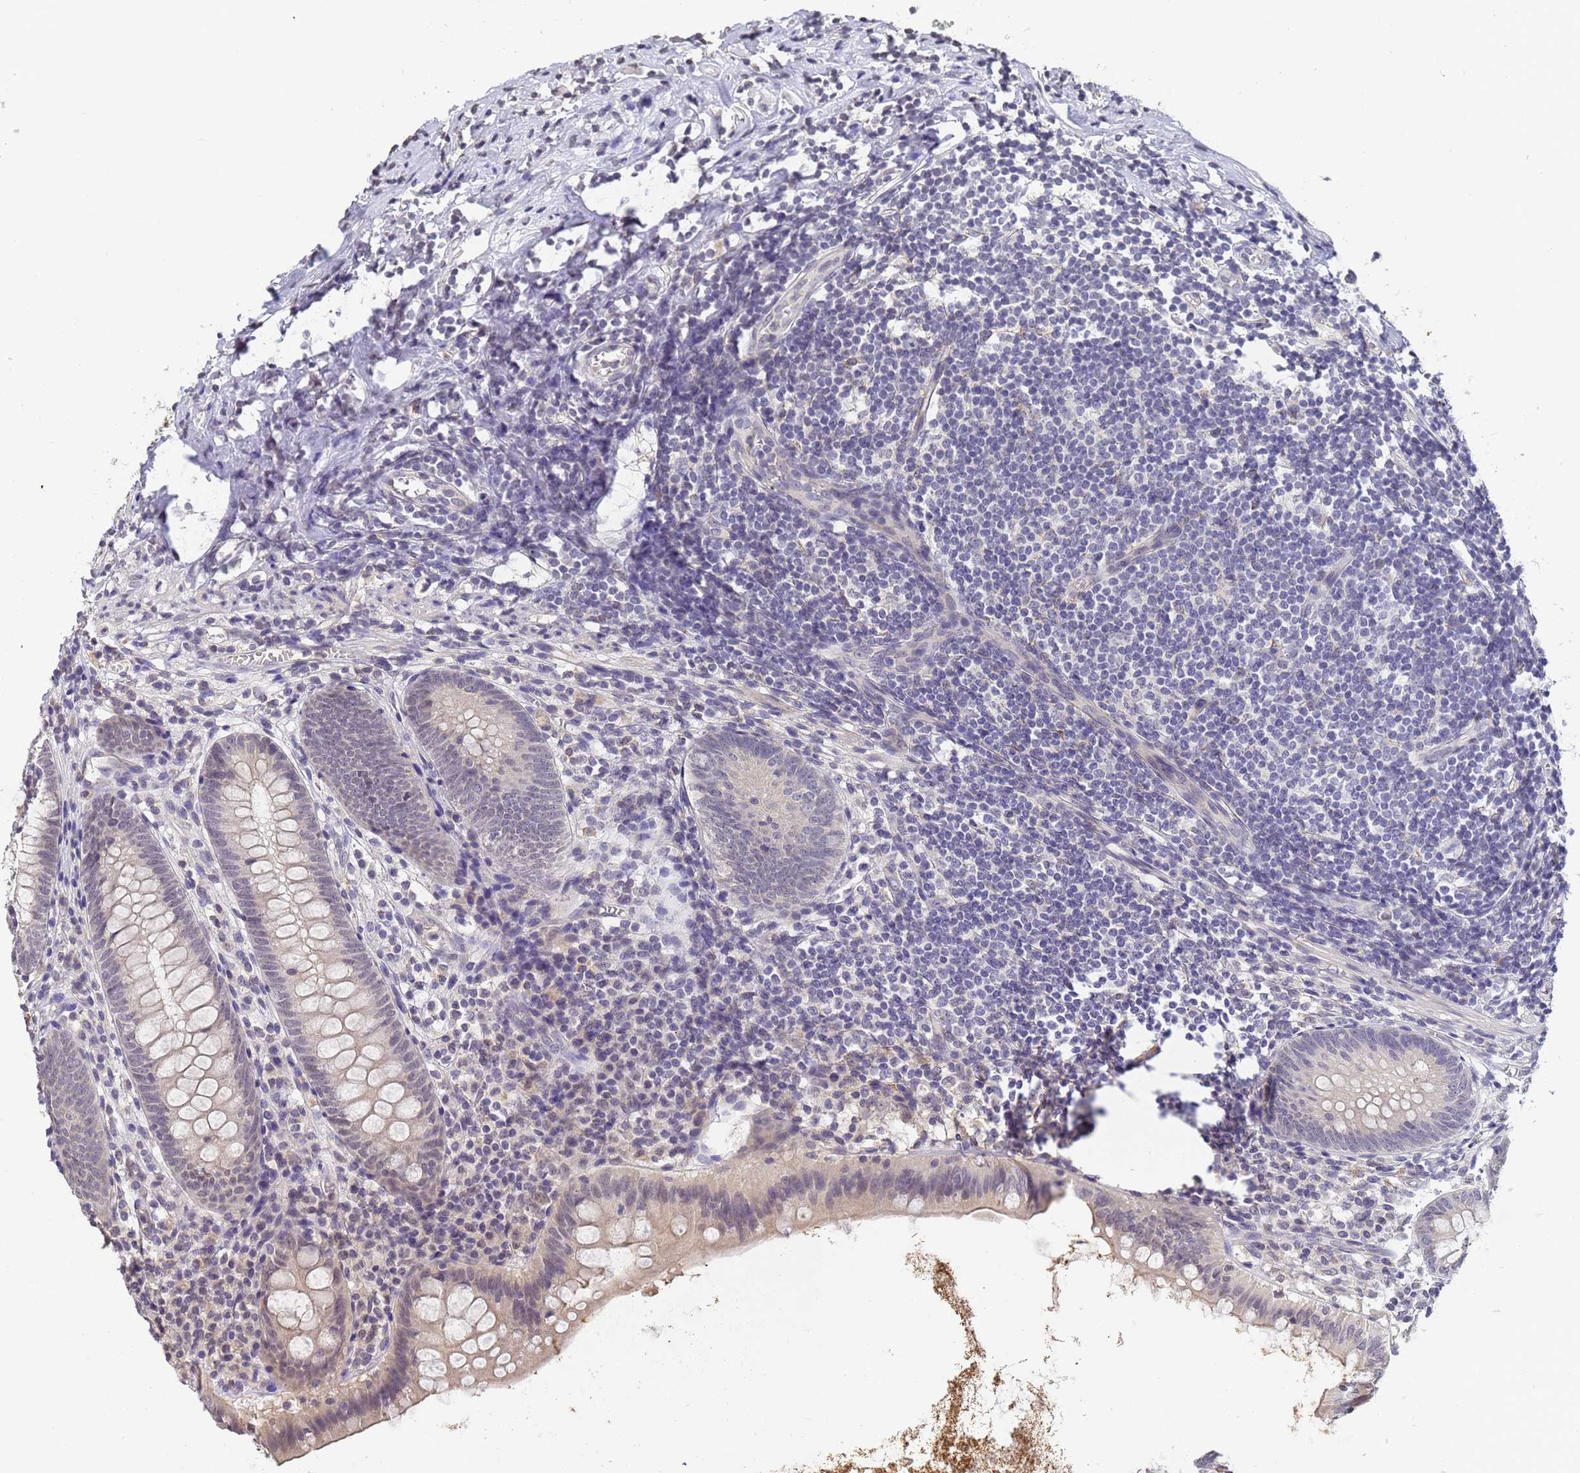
{"staining": {"intensity": "negative", "quantity": "none", "location": "none"}, "tissue": "appendix", "cell_type": "Glandular cells", "image_type": "normal", "snomed": [{"axis": "morphology", "description": "Normal tissue, NOS"}, {"axis": "topography", "description": "Appendix"}], "caption": "A high-resolution micrograph shows immunohistochemistry (IHC) staining of unremarkable appendix, which shows no significant positivity in glandular cells. Brightfield microscopy of immunohistochemistry stained with DAB (3,3'-diaminobenzidine) (brown) and hematoxylin (blue), captured at high magnification.", "gene": "MYL7", "patient": {"sex": "female", "age": 51}}